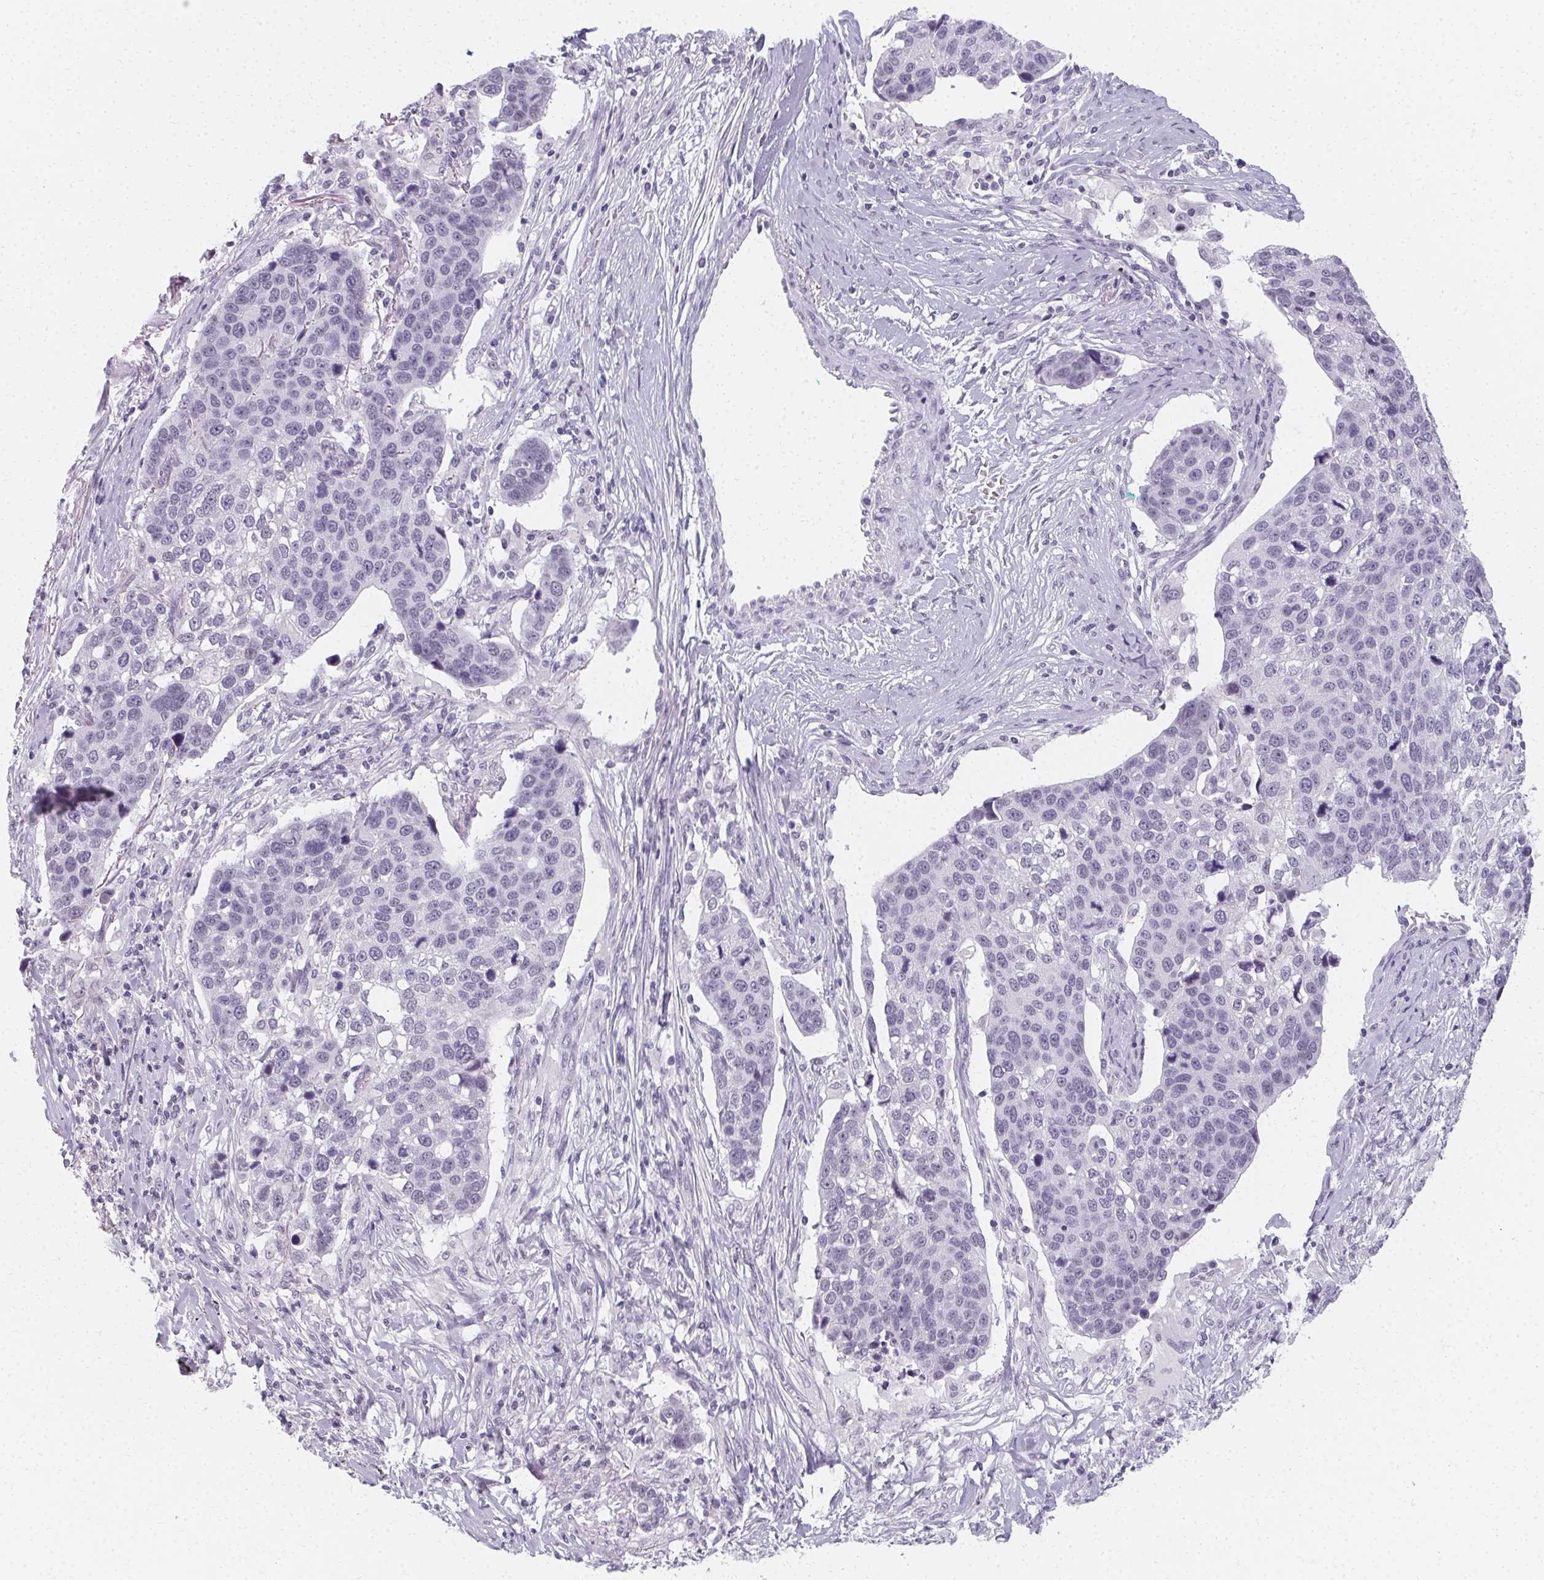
{"staining": {"intensity": "negative", "quantity": "none", "location": "none"}, "tissue": "lung cancer", "cell_type": "Tumor cells", "image_type": "cancer", "snomed": [{"axis": "morphology", "description": "Squamous cell carcinoma, NOS"}, {"axis": "topography", "description": "Lymph node"}, {"axis": "topography", "description": "Lung"}], "caption": "Tumor cells are negative for protein expression in human lung squamous cell carcinoma.", "gene": "SYNPR", "patient": {"sex": "male", "age": 61}}